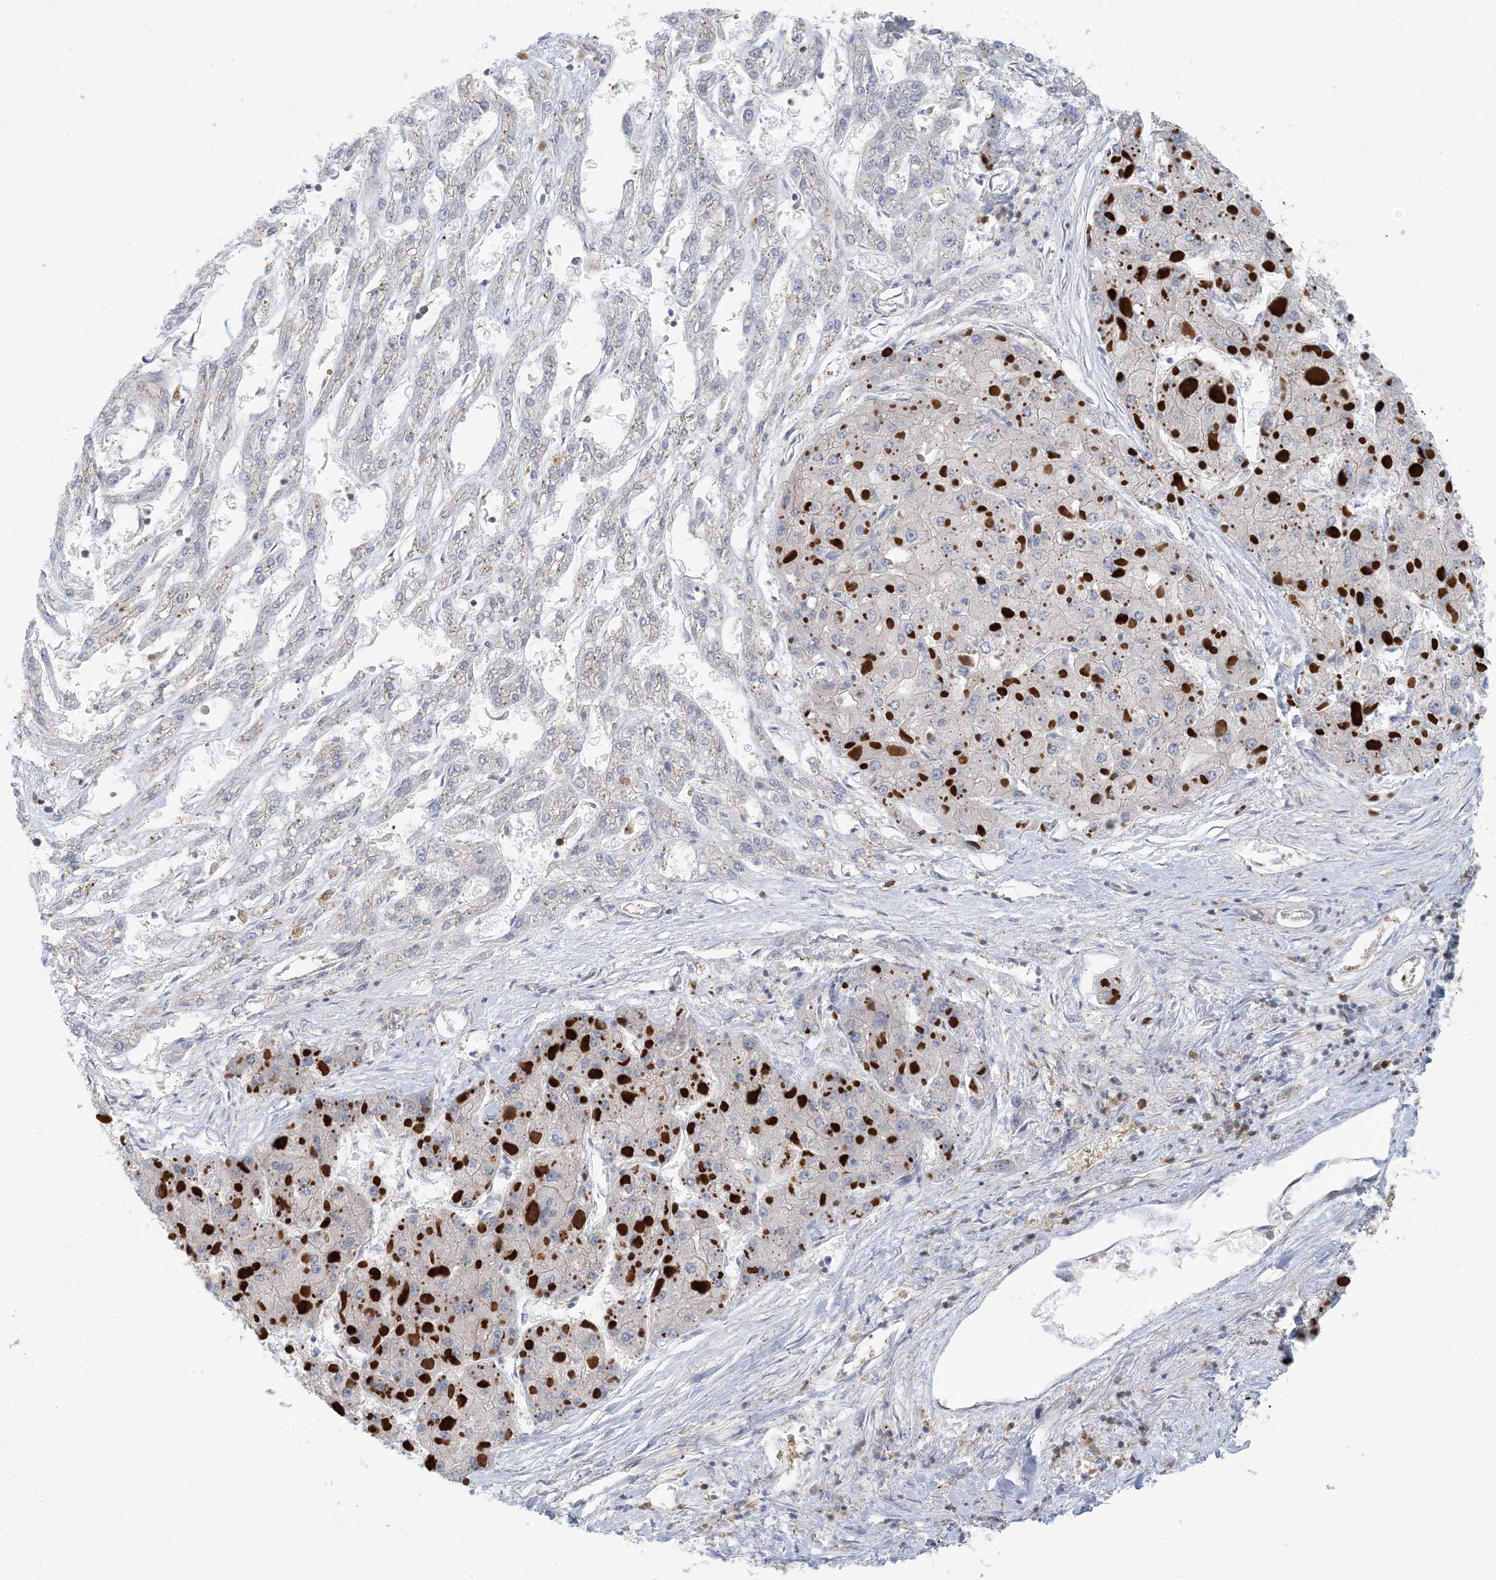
{"staining": {"intensity": "negative", "quantity": "none", "location": "none"}, "tissue": "liver cancer", "cell_type": "Tumor cells", "image_type": "cancer", "snomed": [{"axis": "morphology", "description": "Carcinoma, Hepatocellular, NOS"}, {"axis": "topography", "description": "Liver"}], "caption": "Image shows no significant protein positivity in tumor cells of liver cancer.", "gene": "ZC3H12A", "patient": {"sex": "female", "age": 73}}